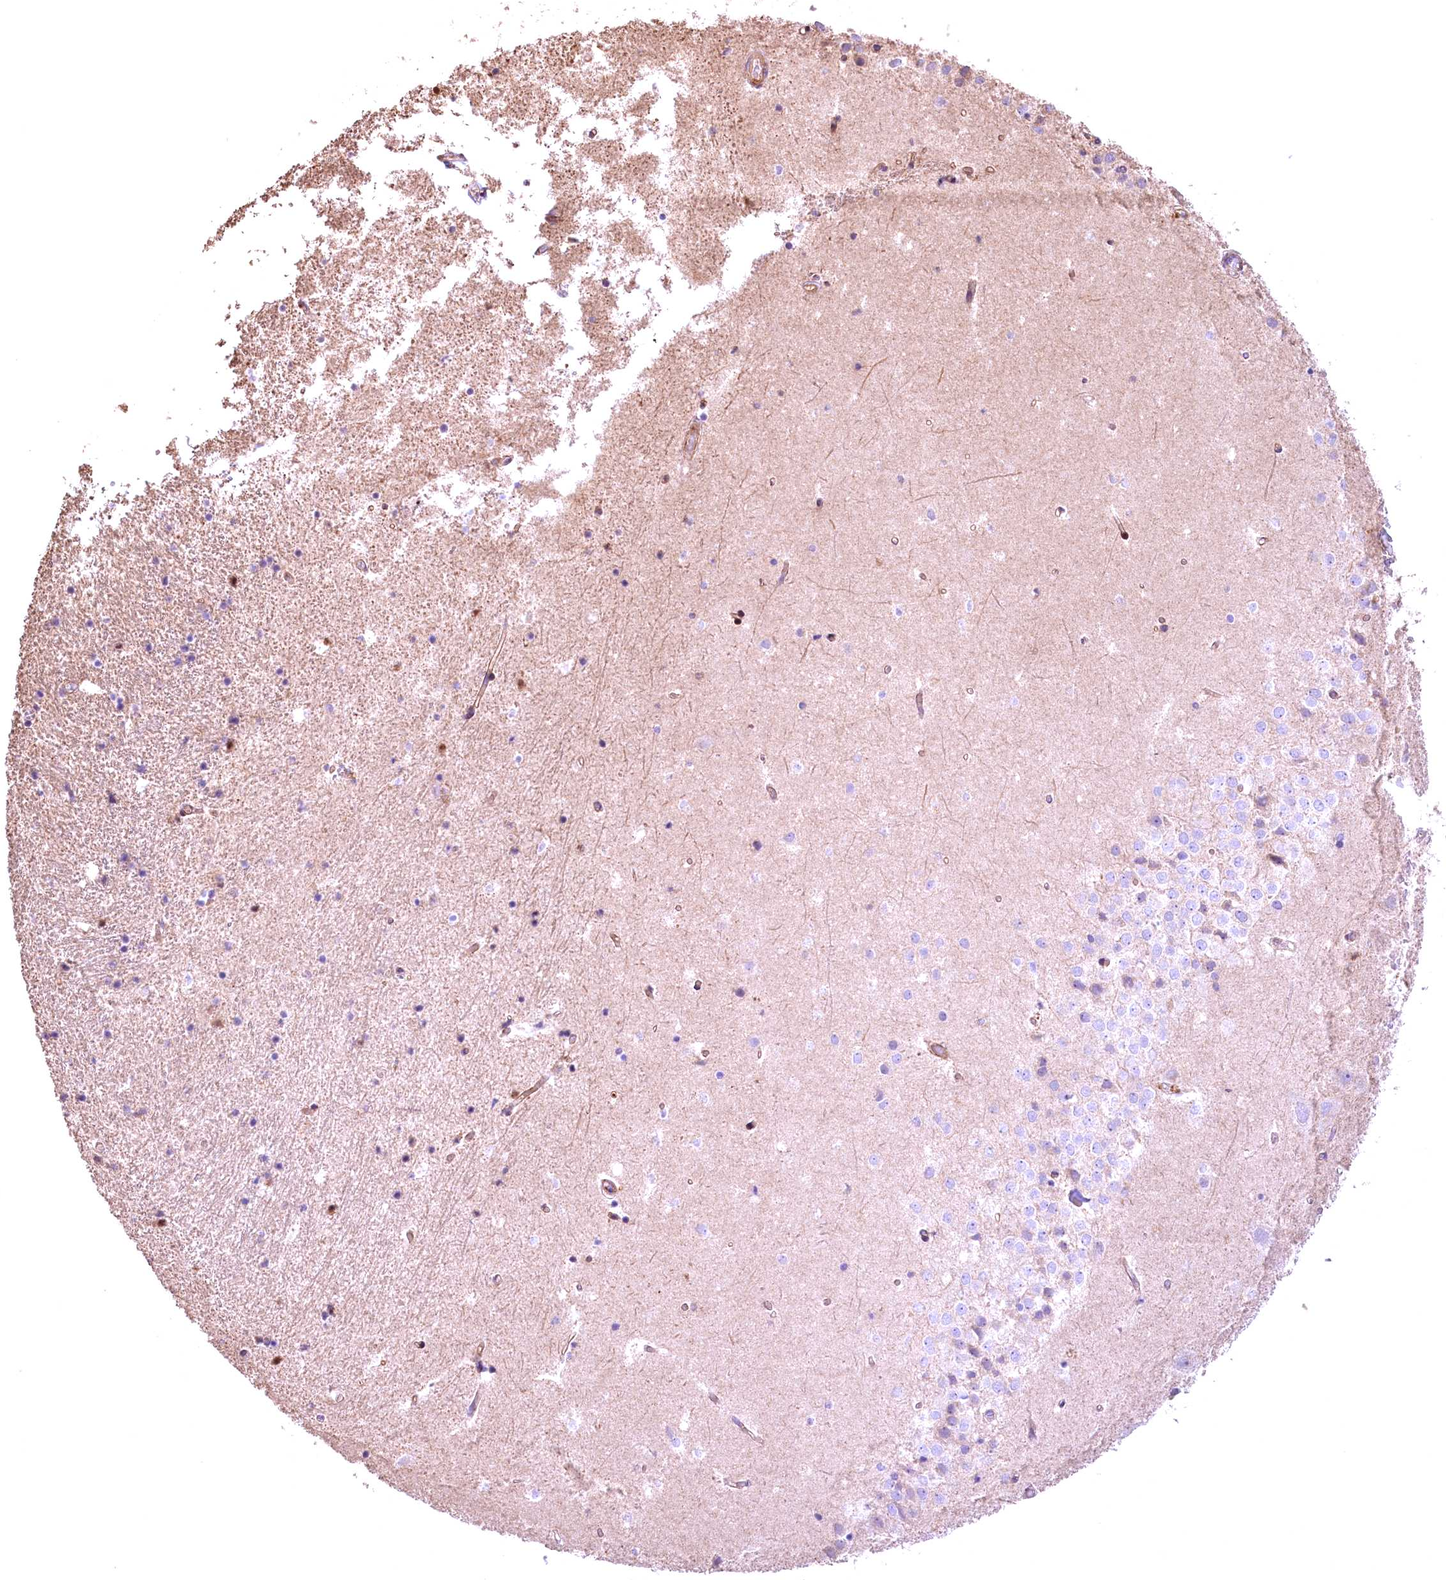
{"staining": {"intensity": "moderate", "quantity": "<25%", "location": "cytoplasmic/membranous,nuclear"}, "tissue": "hippocampus", "cell_type": "Glial cells", "image_type": "normal", "snomed": [{"axis": "morphology", "description": "Normal tissue, NOS"}, {"axis": "topography", "description": "Hippocampus"}], "caption": "A micrograph of hippocampus stained for a protein exhibits moderate cytoplasmic/membranous,nuclear brown staining in glial cells.", "gene": "FUZ", "patient": {"sex": "female", "age": 52}}